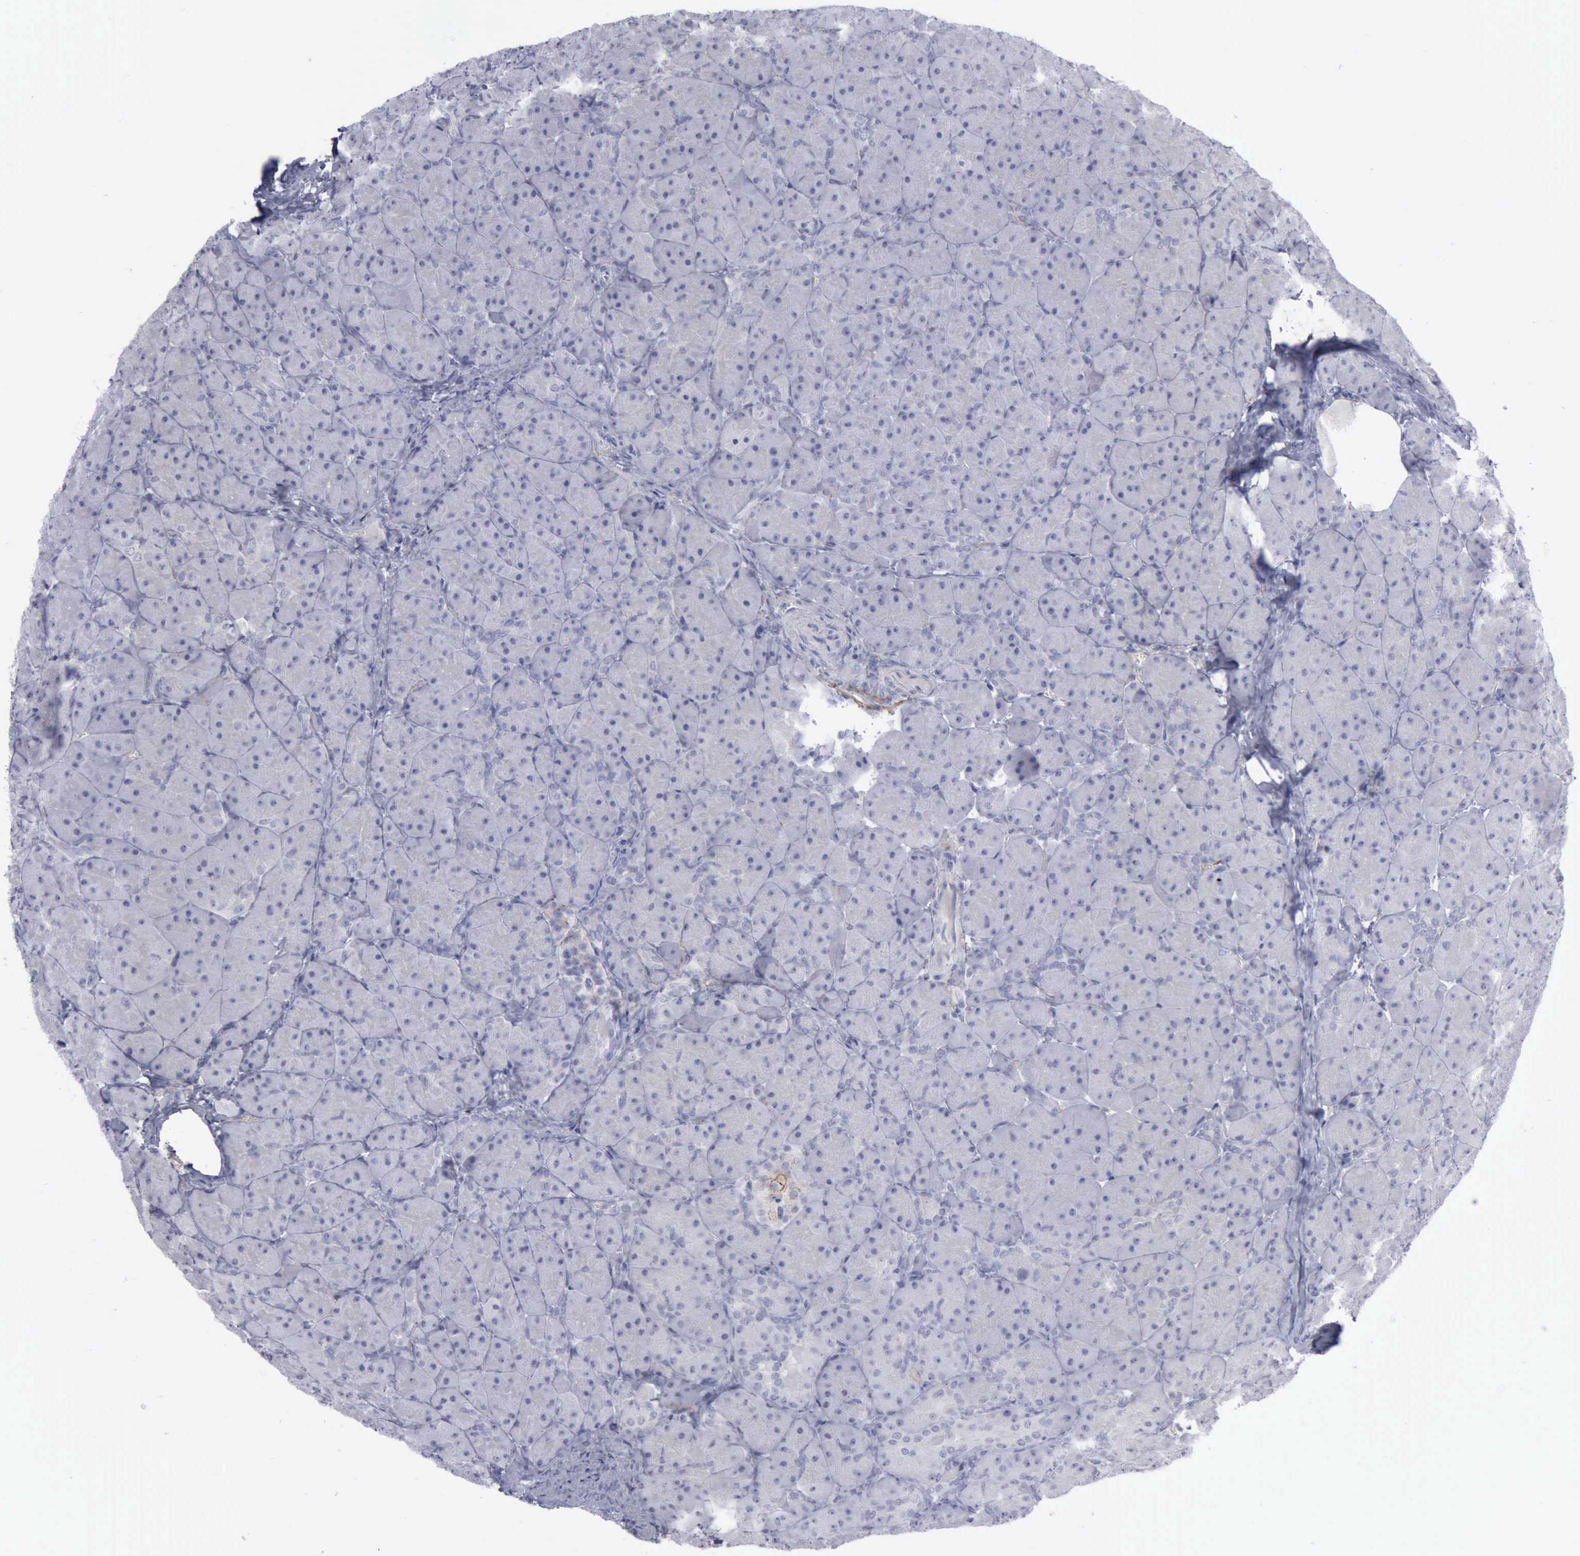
{"staining": {"intensity": "negative", "quantity": "none", "location": "none"}, "tissue": "pancreas", "cell_type": "Exocrine glandular cells", "image_type": "normal", "snomed": [{"axis": "morphology", "description": "Normal tissue, NOS"}, {"axis": "topography", "description": "Pancreas"}], "caption": "The immunohistochemistry histopathology image has no significant positivity in exocrine glandular cells of pancreas. (DAB (3,3'-diaminobenzidine) immunohistochemistry visualized using brightfield microscopy, high magnification).", "gene": "CDH2", "patient": {"sex": "male", "age": 66}}